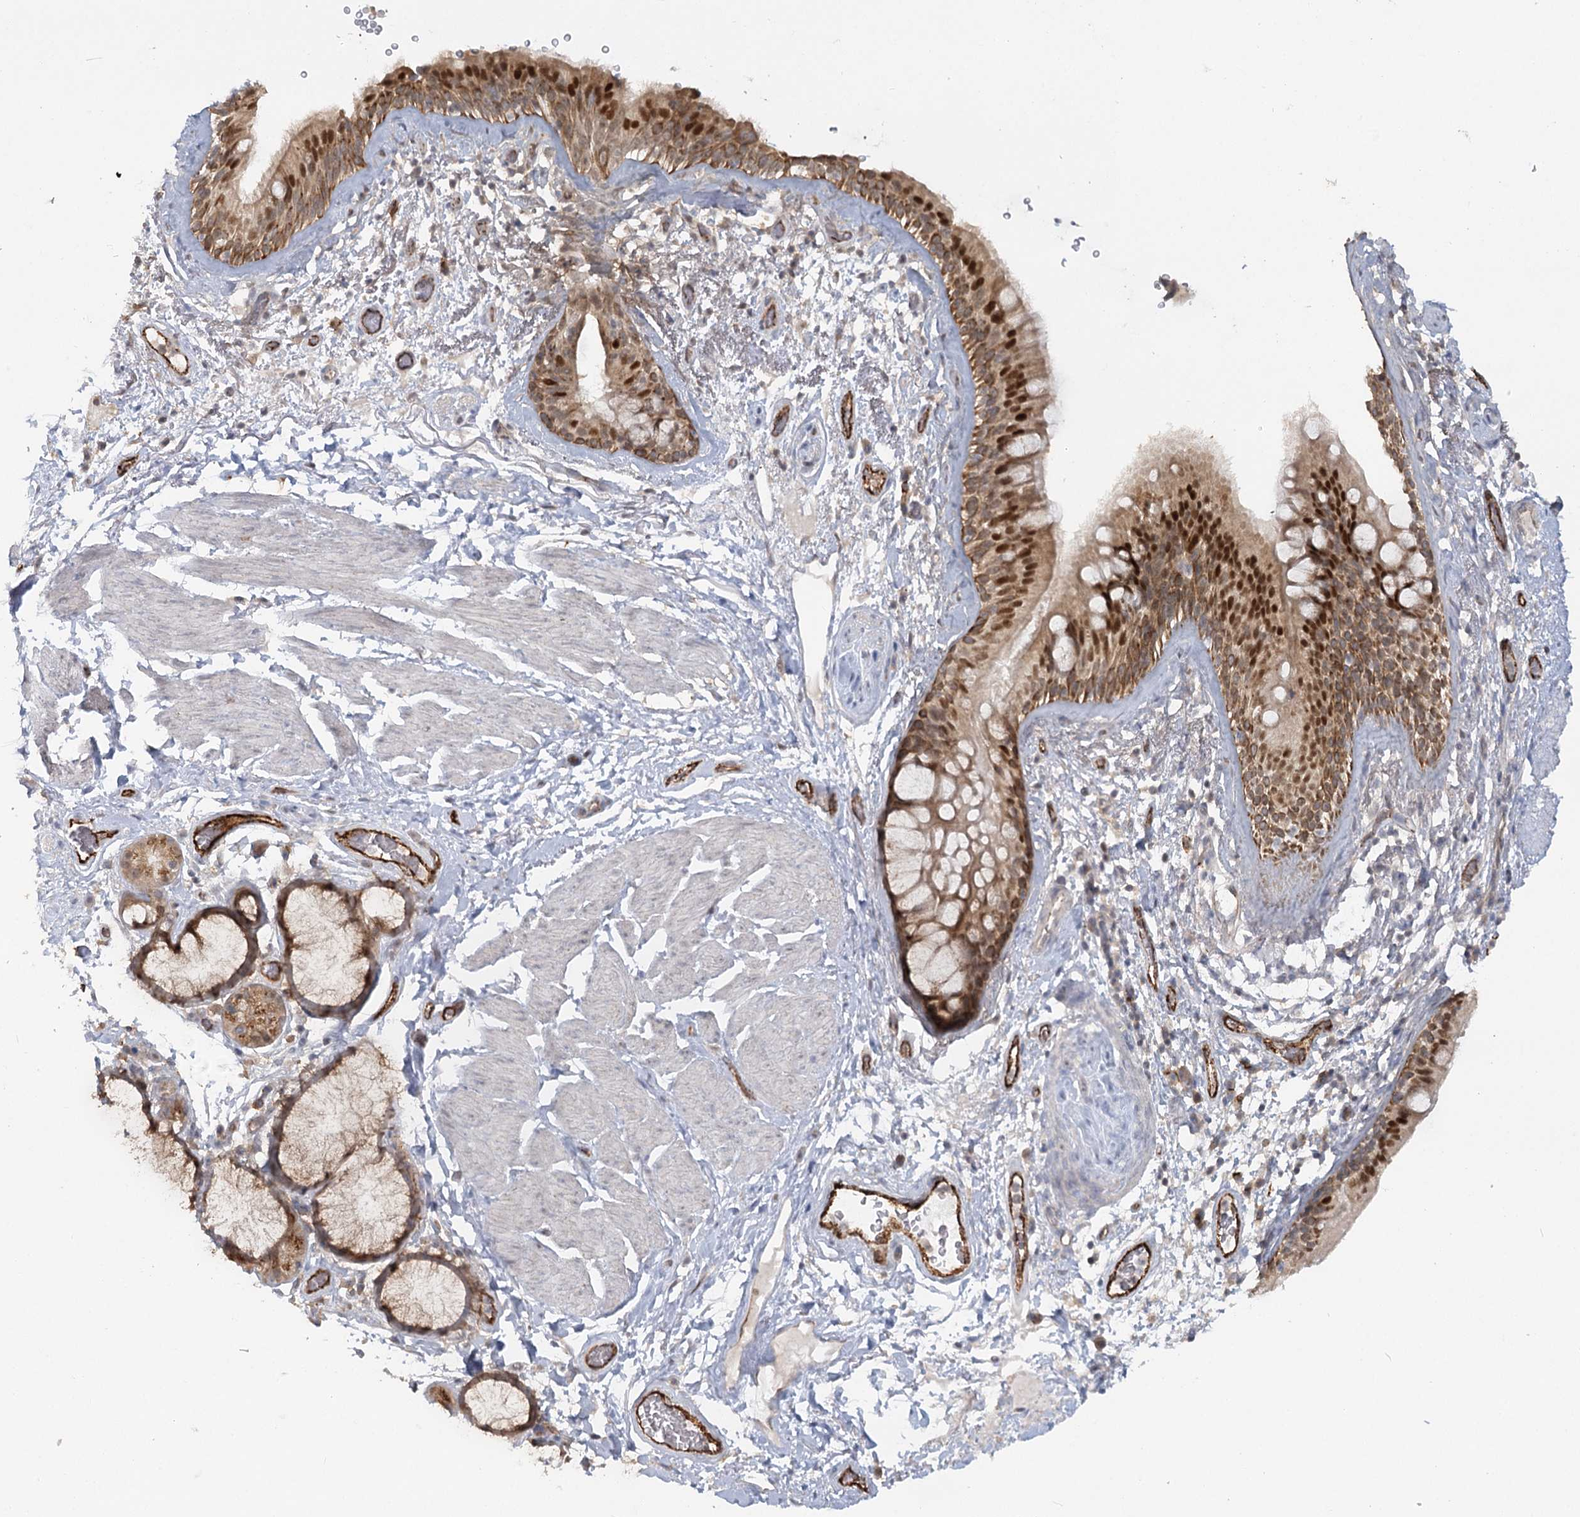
{"staining": {"intensity": "strong", "quantity": "25%-75%", "location": "cytoplasmic/membranous,nuclear"}, "tissue": "bronchus", "cell_type": "Respiratory epithelial cells", "image_type": "normal", "snomed": [{"axis": "morphology", "description": "Normal tissue, NOS"}, {"axis": "topography", "description": "Cartilage tissue"}], "caption": "The histopathology image demonstrates immunohistochemical staining of normal bronchus. There is strong cytoplasmic/membranous,nuclear positivity is identified in approximately 25%-75% of respiratory epithelial cells. Immunohistochemistry stains the protein in brown and the nuclei are stained blue.", "gene": "KBTBD4", "patient": {"sex": "female", "age": 63}}